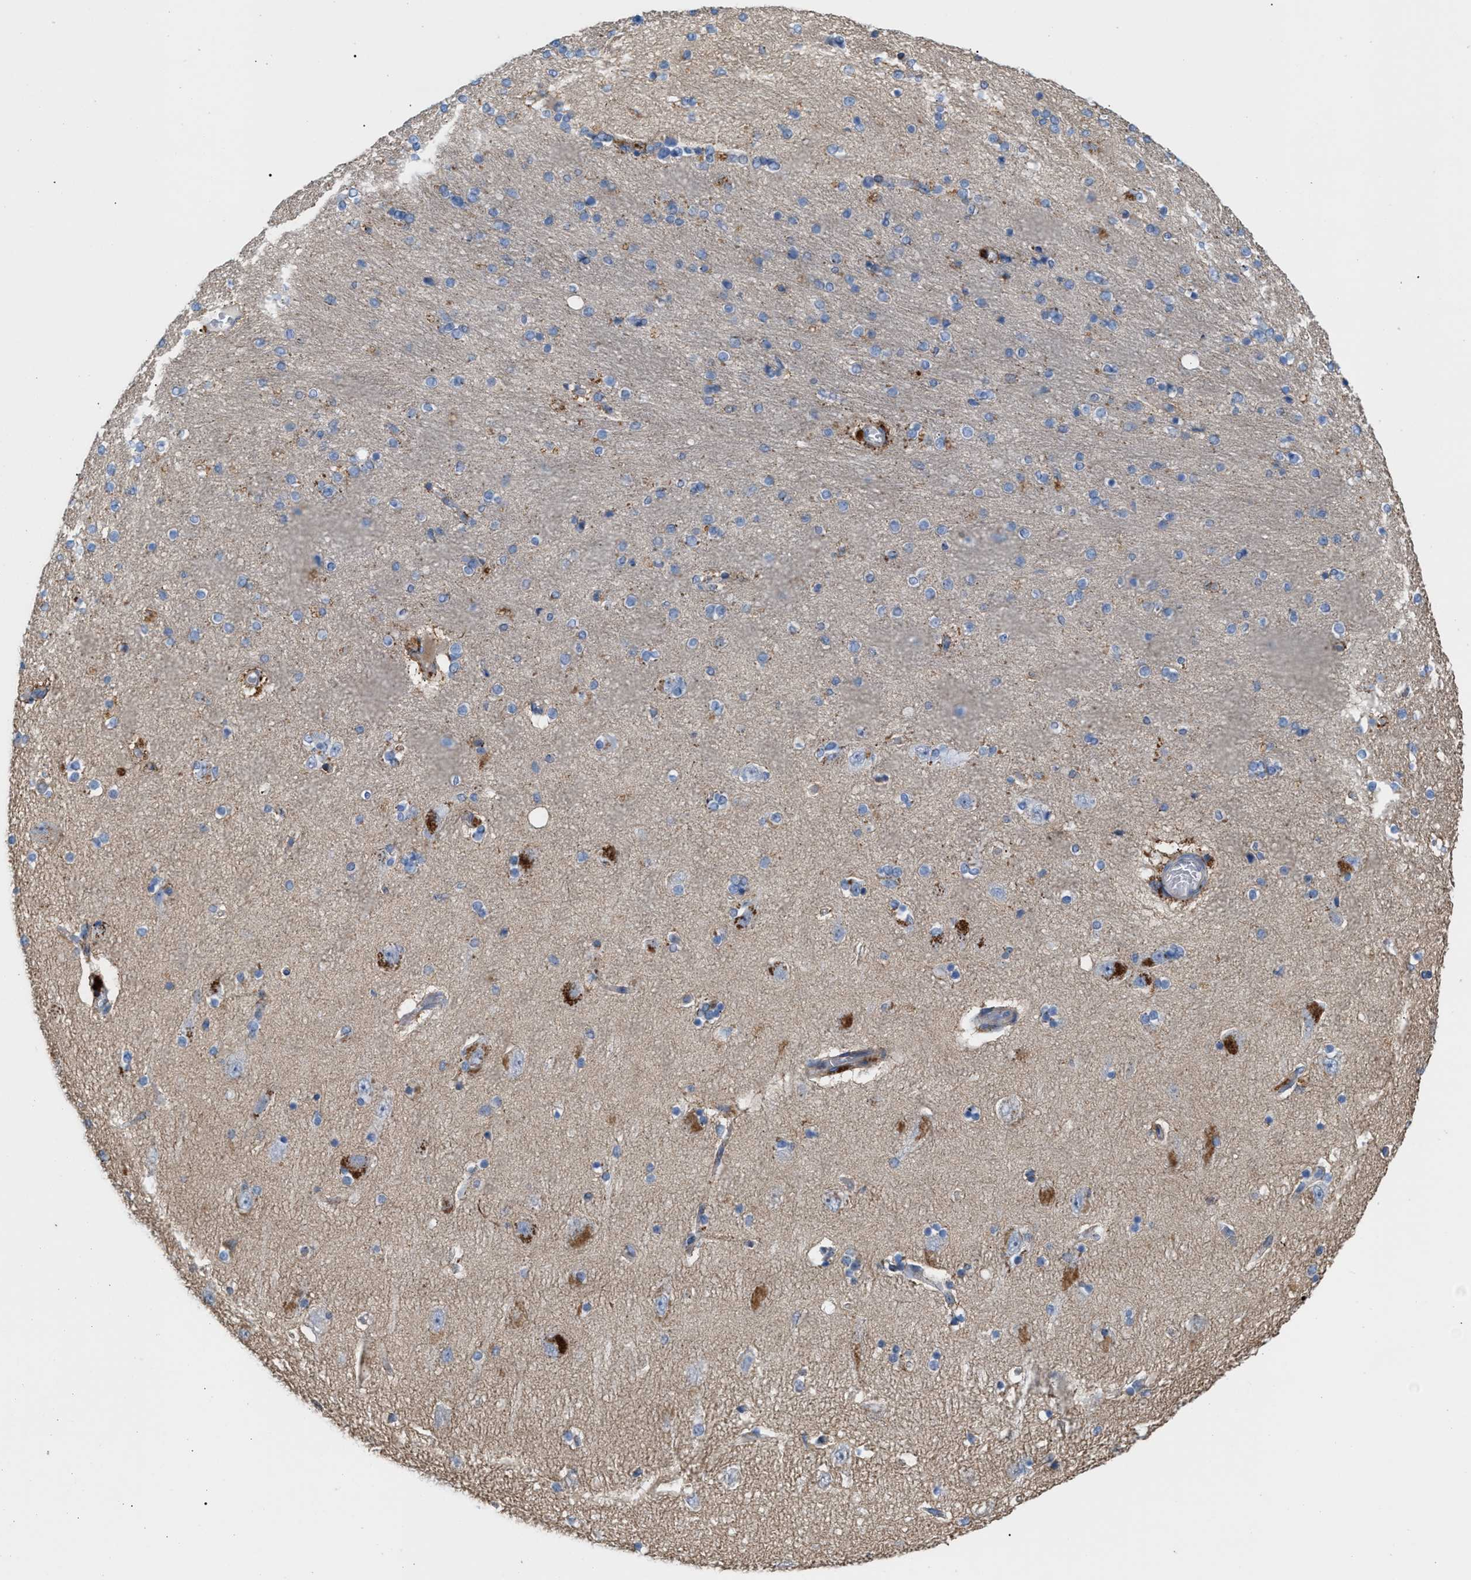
{"staining": {"intensity": "negative", "quantity": "none", "location": "none"}, "tissue": "hippocampus", "cell_type": "Glial cells", "image_type": "normal", "snomed": [{"axis": "morphology", "description": "Normal tissue, NOS"}, {"axis": "topography", "description": "Hippocampus"}], "caption": "Immunohistochemistry micrograph of normal human hippocampus stained for a protein (brown), which shows no positivity in glial cells. Brightfield microscopy of IHC stained with DAB (brown) and hematoxylin (blue), captured at high magnification.", "gene": "MBTD1", "patient": {"sex": "female", "age": 54}}